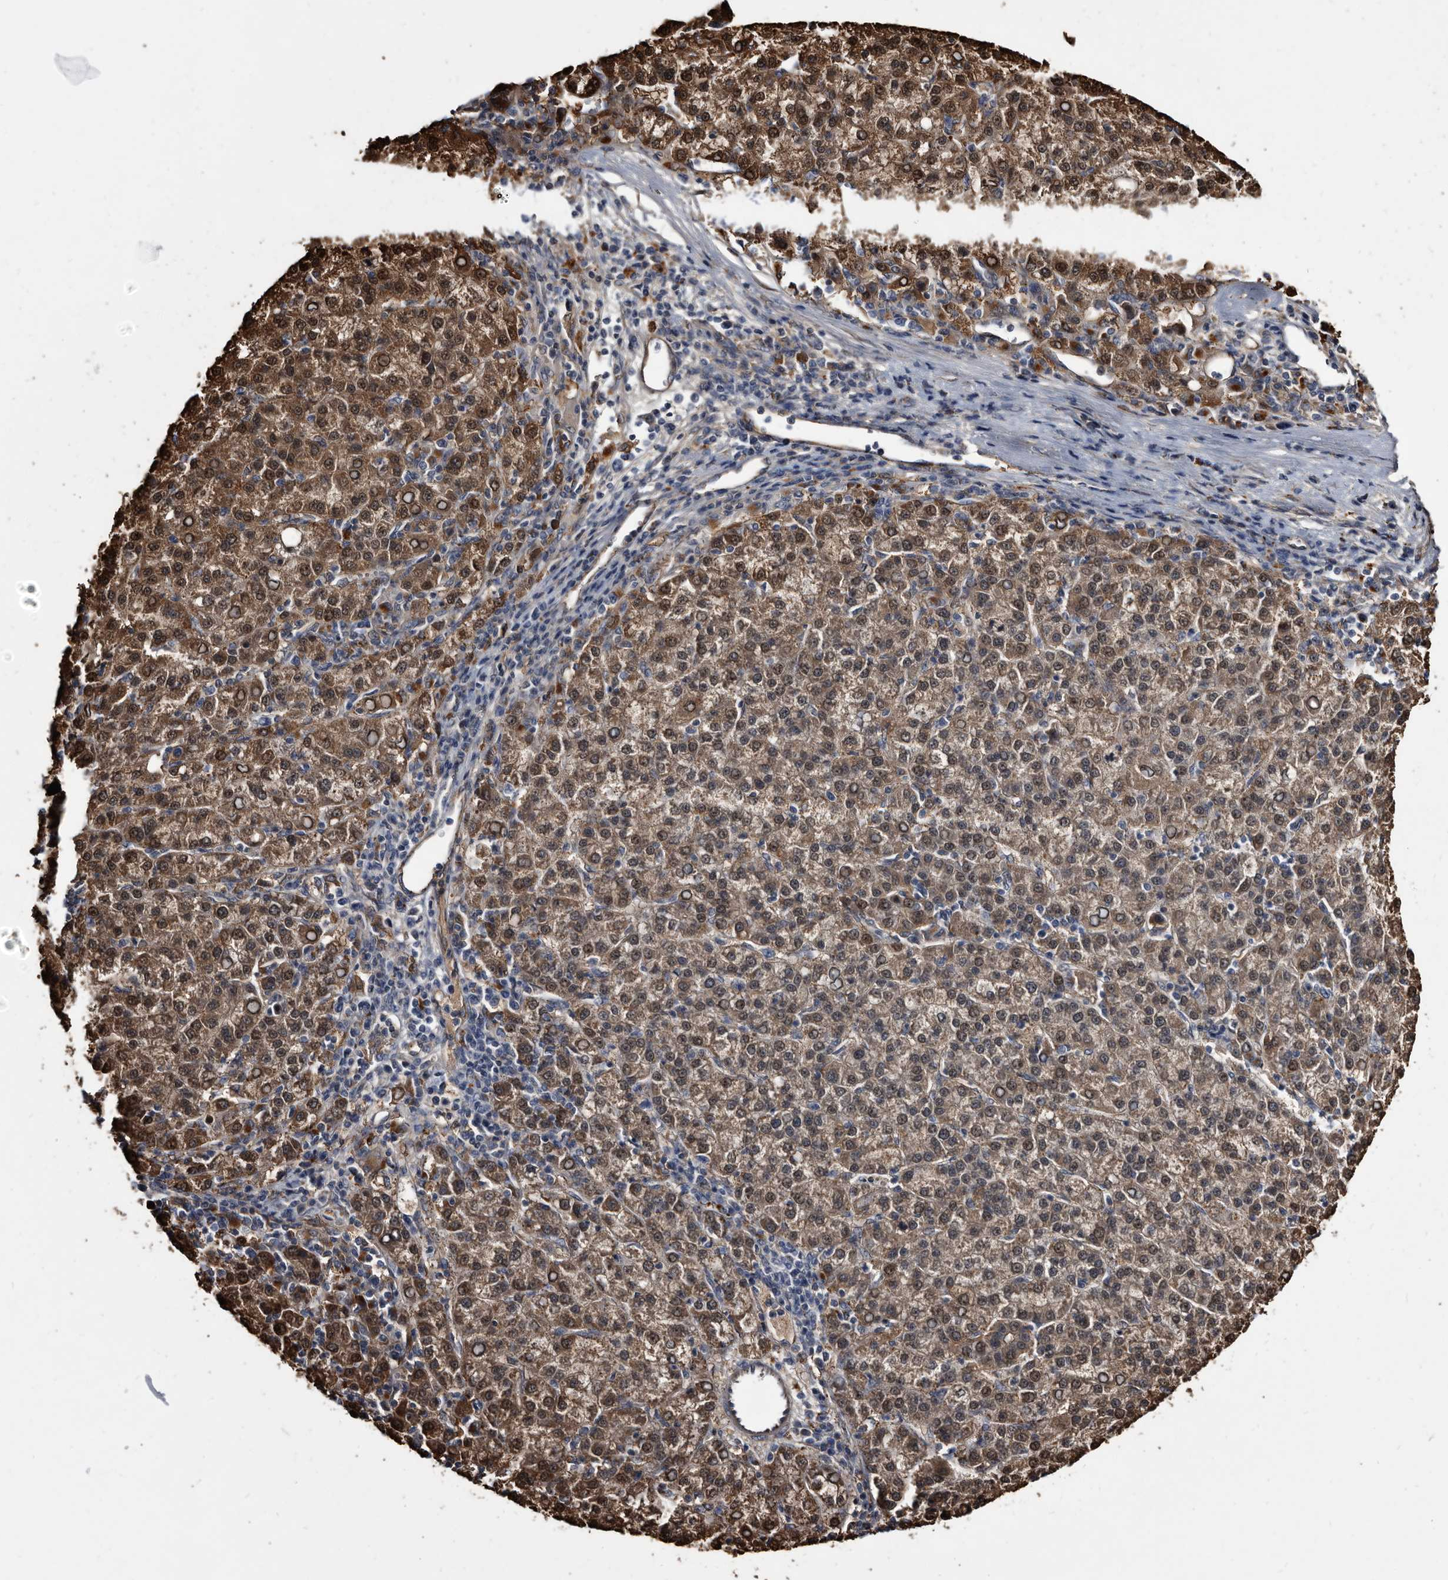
{"staining": {"intensity": "moderate", "quantity": ">75%", "location": "cytoplasmic/membranous"}, "tissue": "liver cancer", "cell_type": "Tumor cells", "image_type": "cancer", "snomed": [{"axis": "morphology", "description": "Carcinoma, Hepatocellular, NOS"}, {"axis": "topography", "description": "Liver"}], "caption": "A brown stain labels moderate cytoplasmic/membranous staining of a protein in human liver hepatocellular carcinoma tumor cells. The protein of interest is shown in brown color, while the nuclei are stained blue.", "gene": "CTSA", "patient": {"sex": "female", "age": 58}}